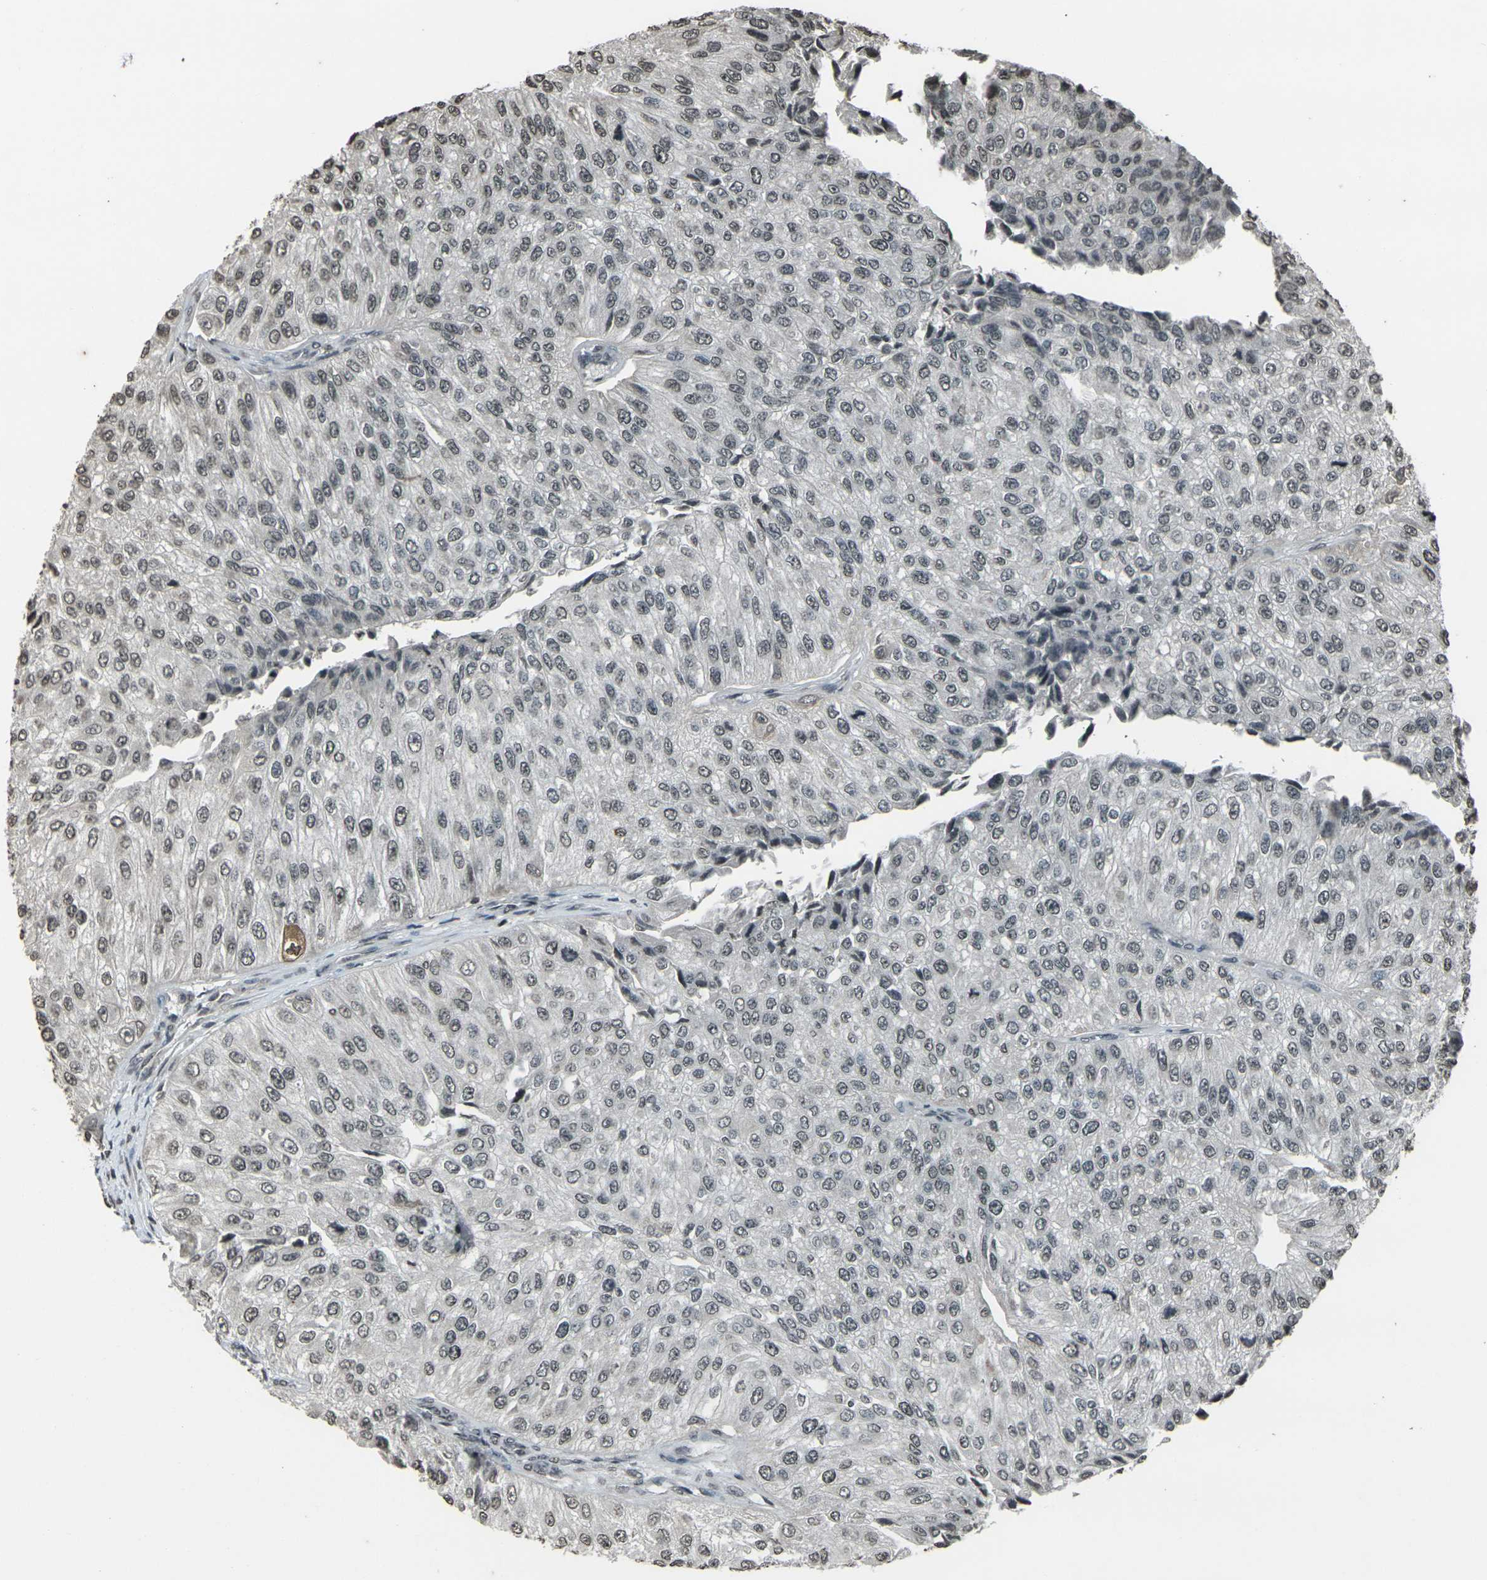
{"staining": {"intensity": "weak", "quantity": "25%-75%", "location": "nuclear"}, "tissue": "urothelial cancer", "cell_type": "Tumor cells", "image_type": "cancer", "snomed": [{"axis": "morphology", "description": "Urothelial carcinoma, High grade"}, {"axis": "topography", "description": "Kidney"}, {"axis": "topography", "description": "Urinary bladder"}], "caption": "An immunohistochemistry (IHC) photomicrograph of tumor tissue is shown. Protein staining in brown highlights weak nuclear positivity in high-grade urothelial carcinoma within tumor cells.", "gene": "PRPF8", "patient": {"sex": "male", "age": 77}}